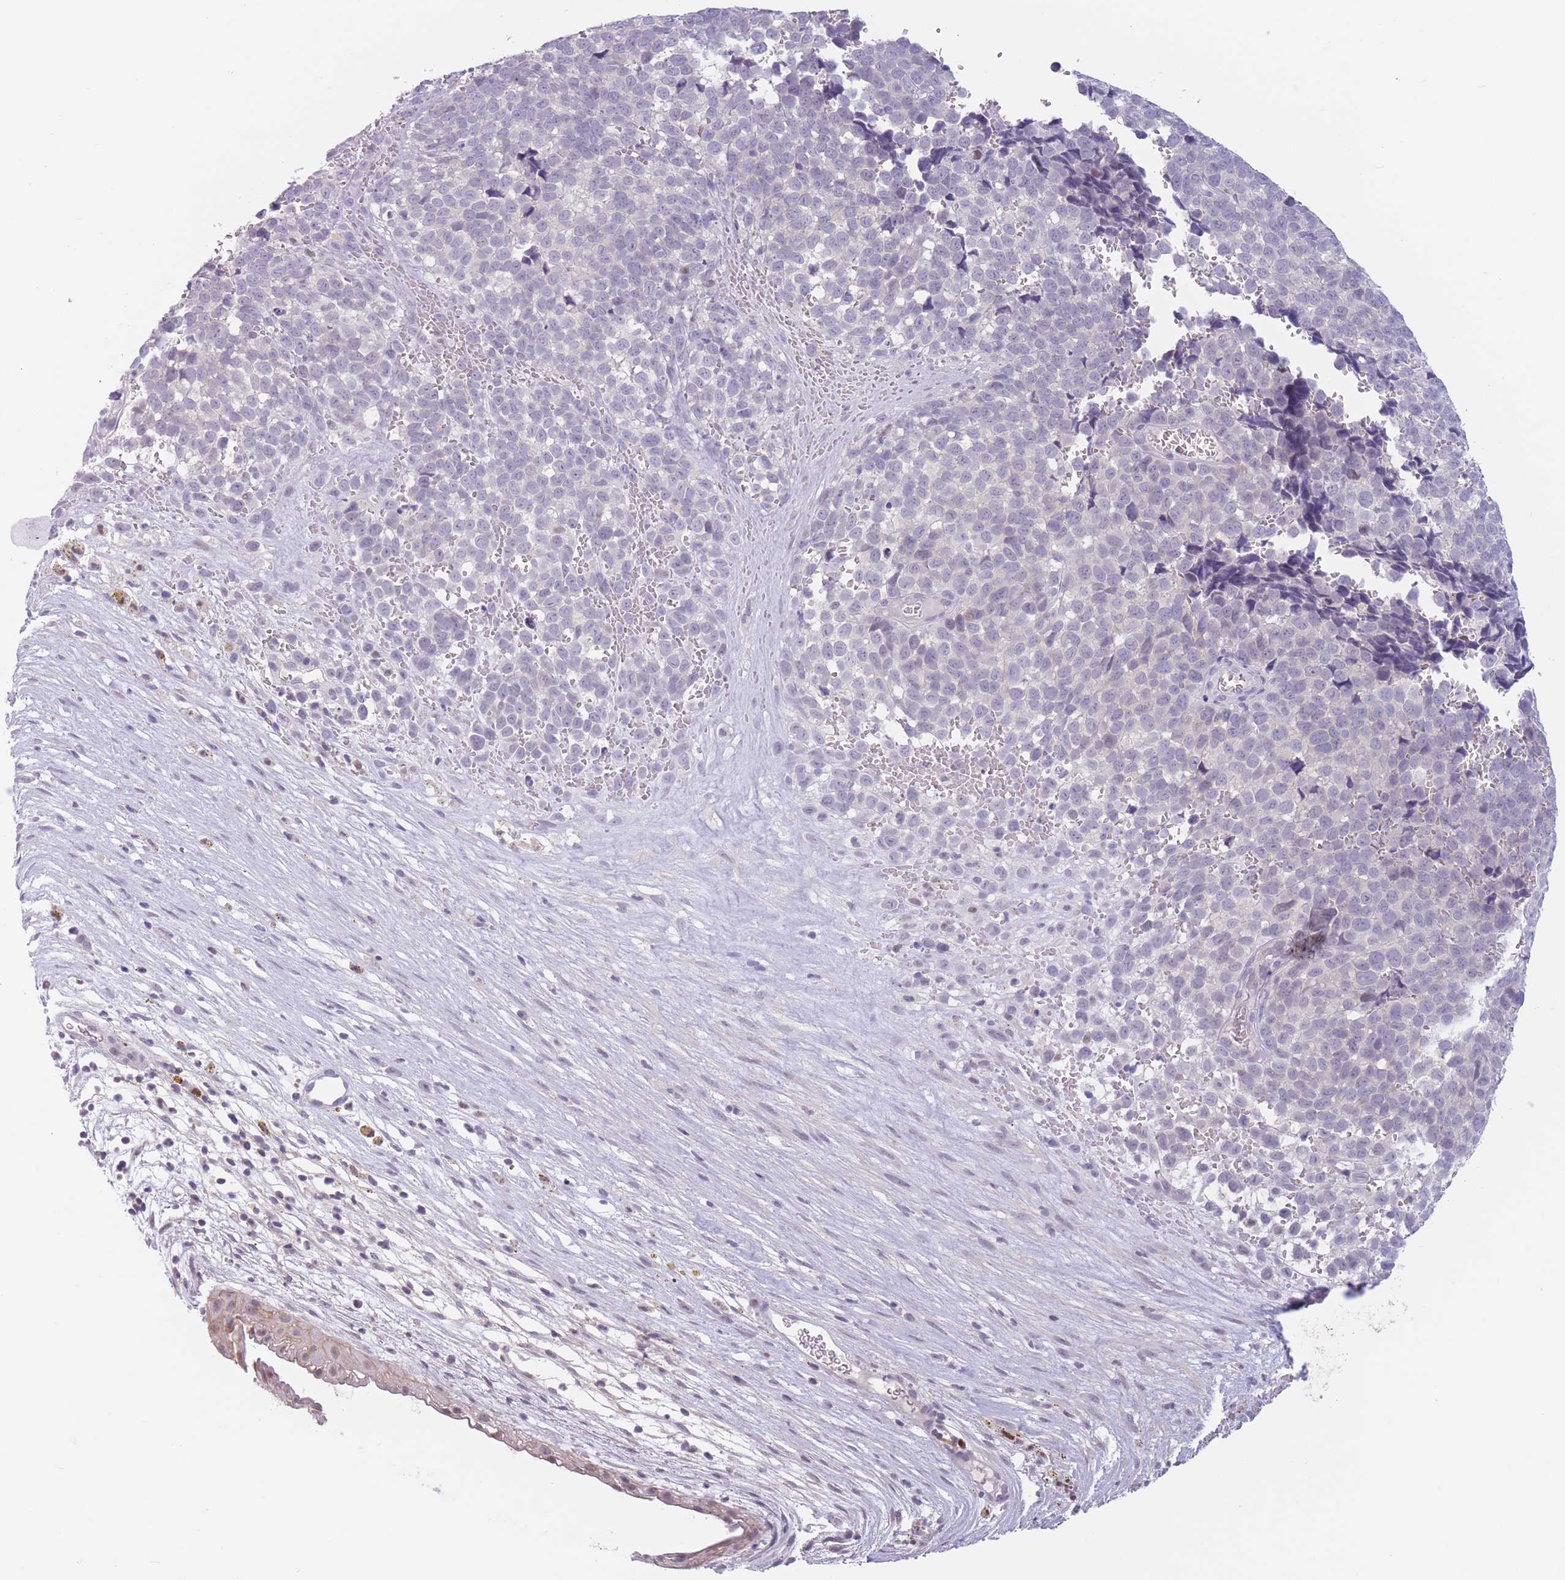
{"staining": {"intensity": "negative", "quantity": "none", "location": "none"}, "tissue": "melanoma", "cell_type": "Tumor cells", "image_type": "cancer", "snomed": [{"axis": "morphology", "description": "Malignant melanoma, NOS"}, {"axis": "topography", "description": "Nose, NOS"}], "caption": "This is a histopathology image of immunohistochemistry staining of malignant melanoma, which shows no expression in tumor cells.", "gene": "ZNF439", "patient": {"sex": "female", "age": 48}}